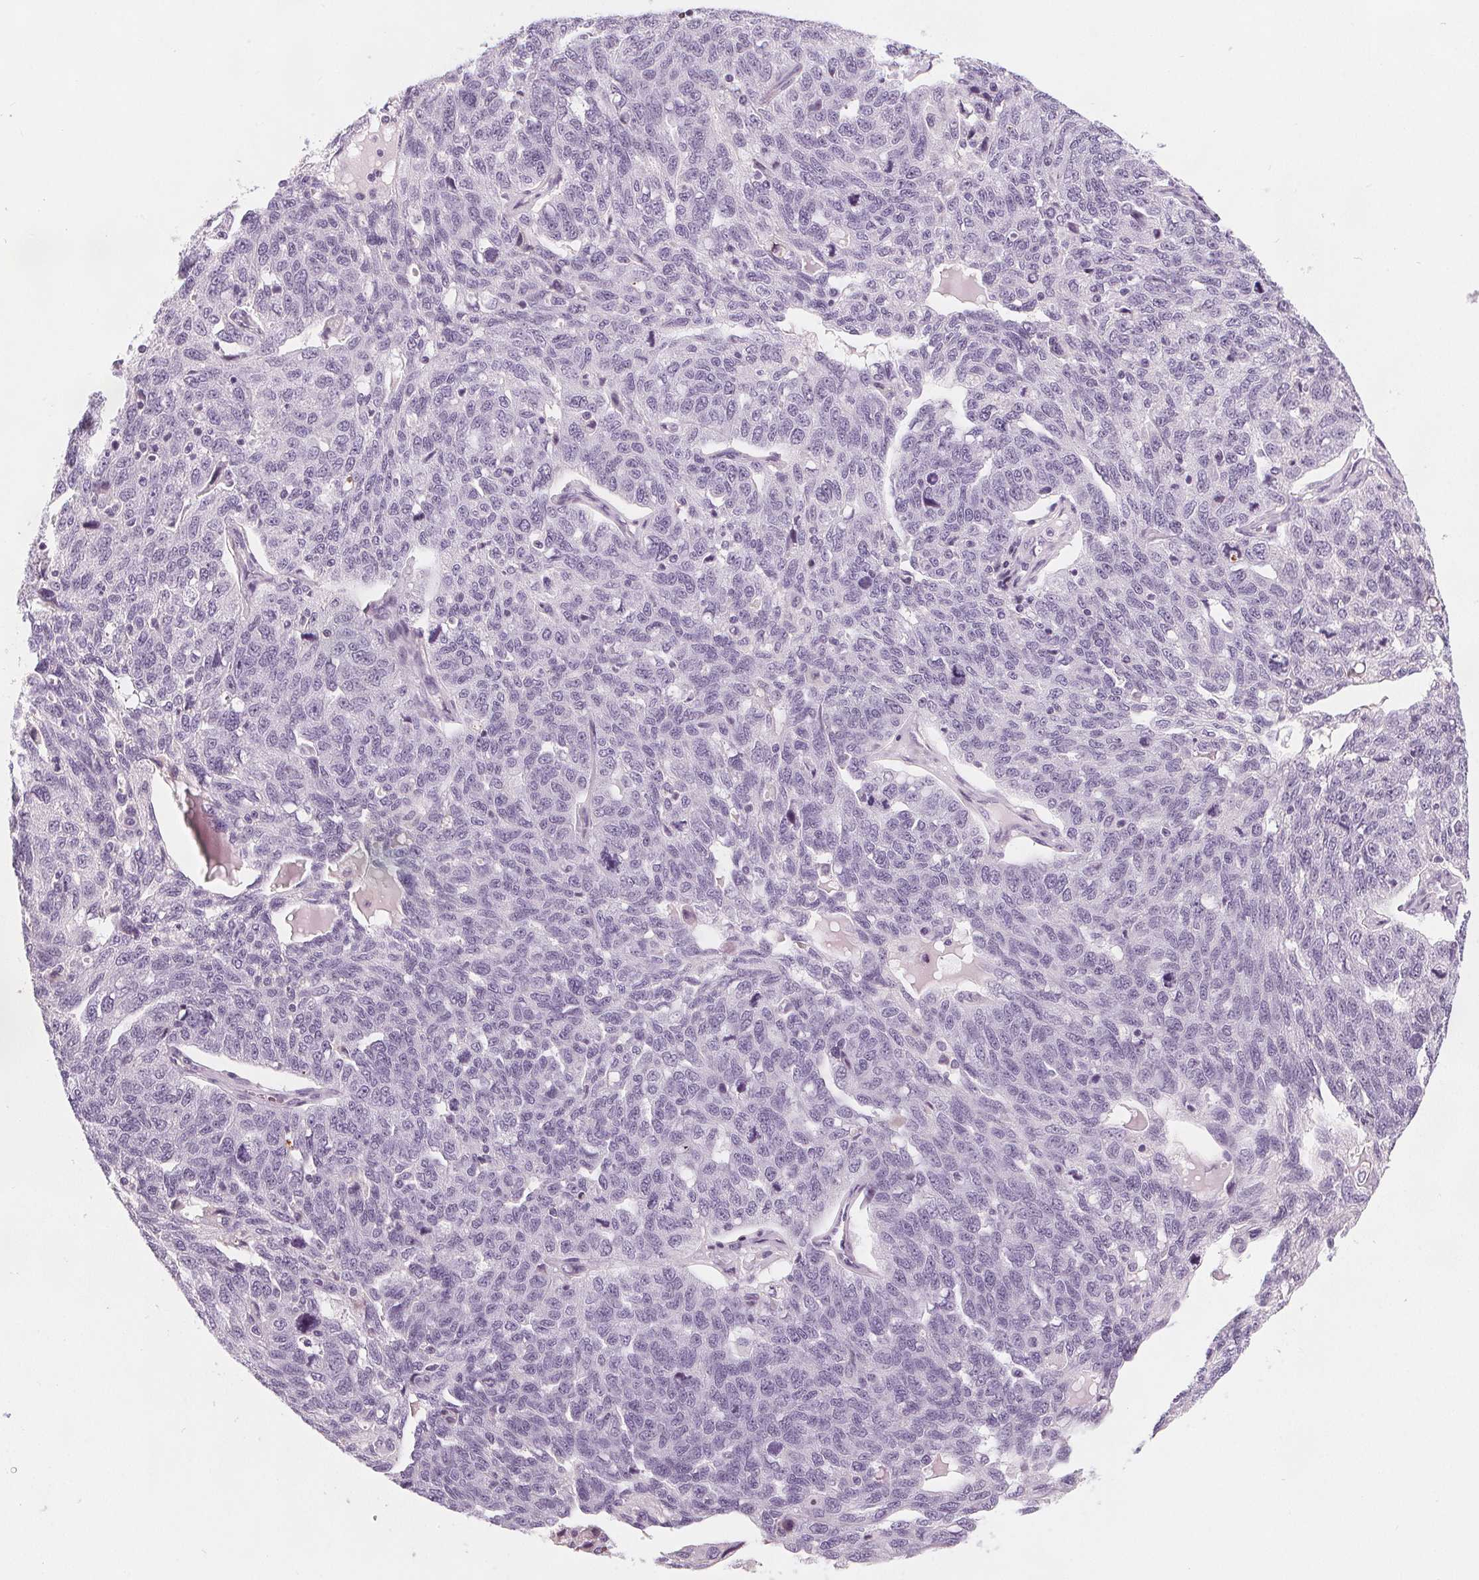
{"staining": {"intensity": "negative", "quantity": "none", "location": "none"}, "tissue": "ovarian cancer", "cell_type": "Tumor cells", "image_type": "cancer", "snomed": [{"axis": "morphology", "description": "Cystadenocarcinoma, serous, NOS"}, {"axis": "topography", "description": "Ovary"}], "caption": "A high-resolution histopathology image shows IHC staining of ovarian serous cystadenocarcinoma, which shows no significant positivity in tumor cells.", "gene": "SLC5A12", "patient": {"sex": "female", "age": 71}}